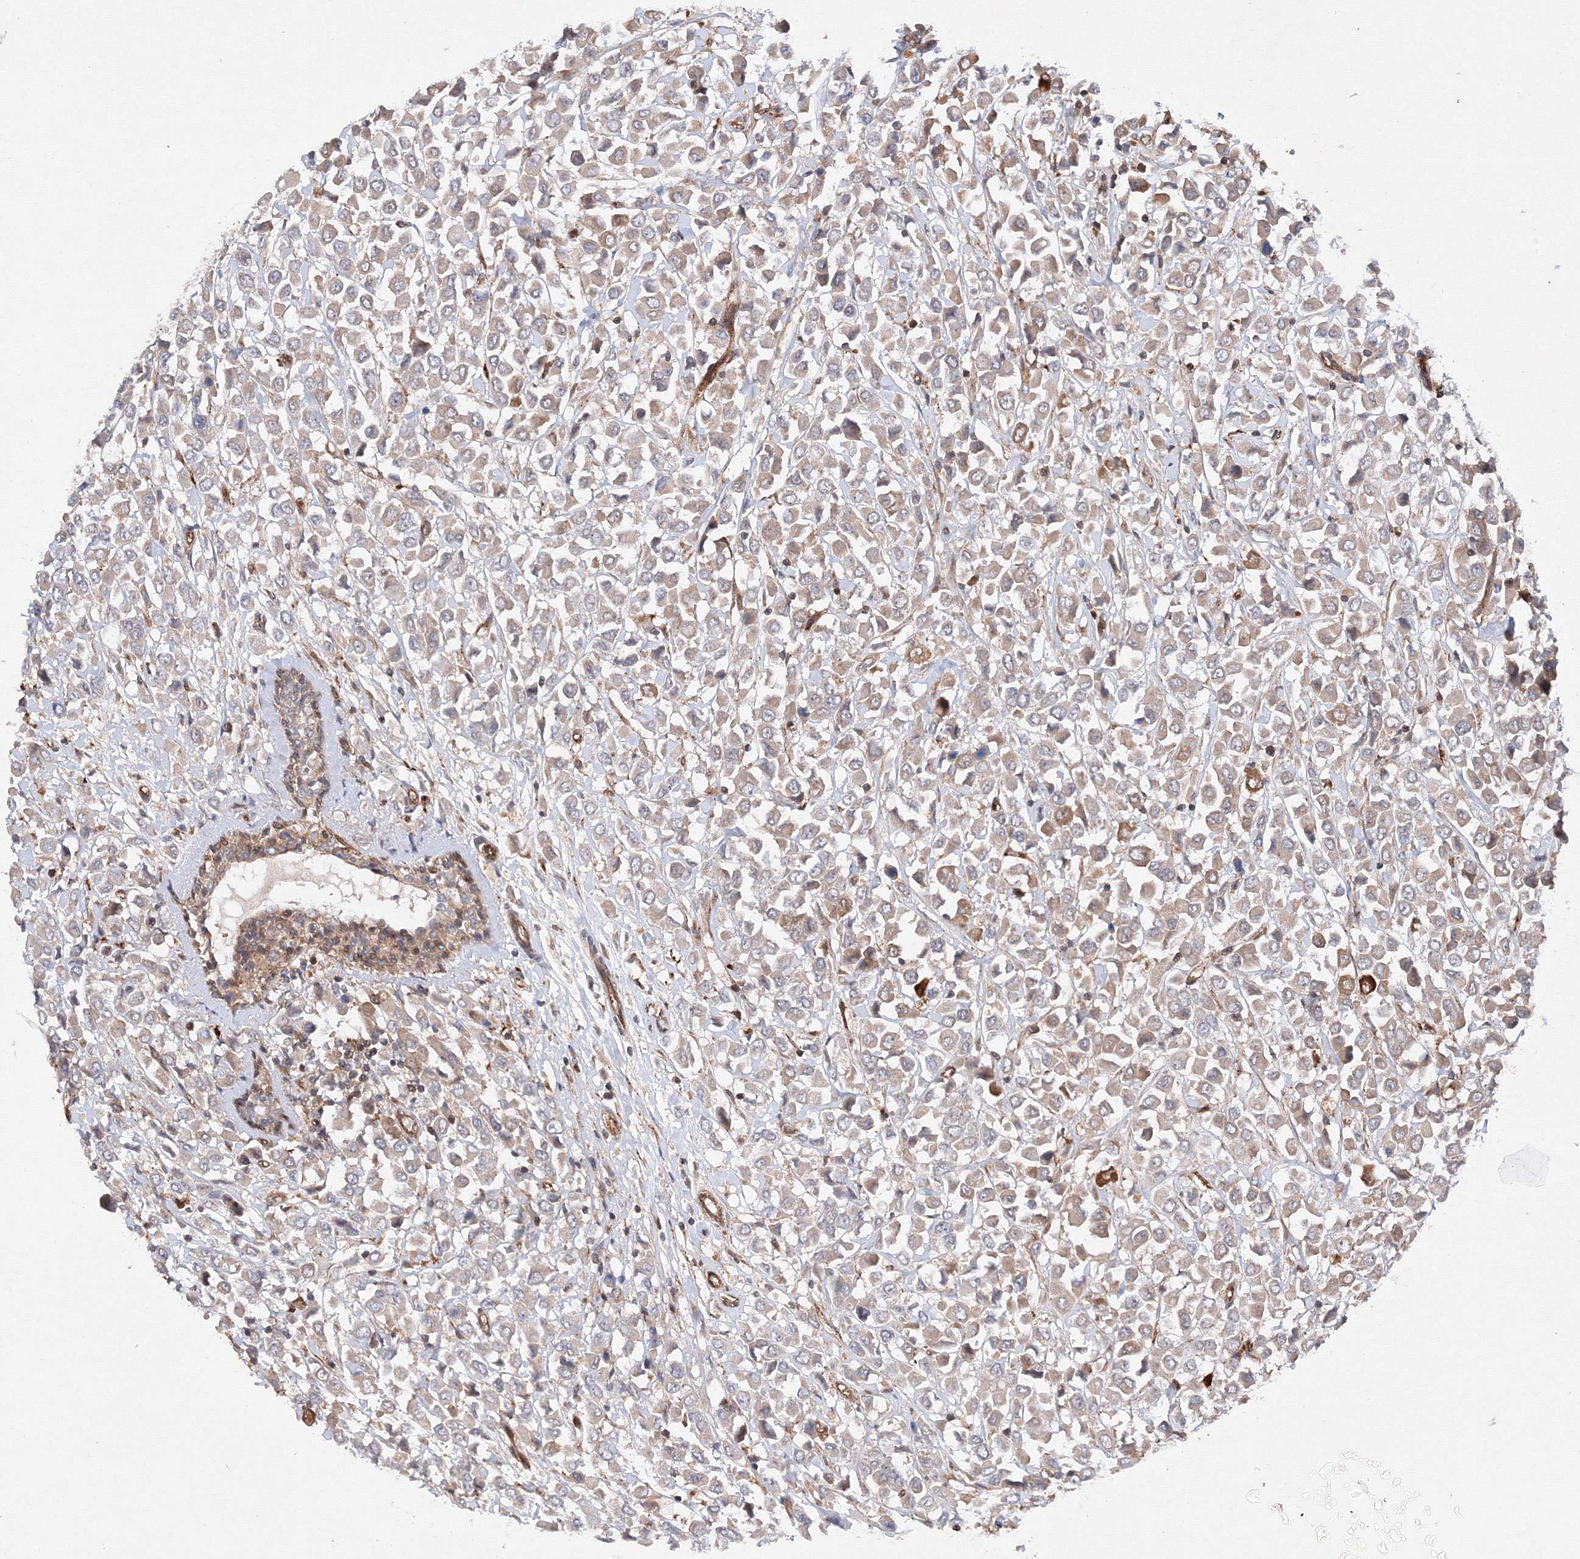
{"staining": {"intensity": "moderate", "quantity": "<25%", "location": "cytoplasmic/membranous"}, "tissue": "breast cancer", "cell_type": "Tumor cells", "image_type": "cancer", "snomed": [{"axis": "morphology", "description": "Duct carcinoma"}, {"axis": "topography", "description": "Breast"}], "caption": "A high-resolution image shows immunohistochemistry staining of breast cancer, which shows moderate cytoplasmic/membranous staining in approximately <25% of tumor cells. (DAB IHC with brightfield microscopy, high magnification).", "gene": "DCTD", "patient": {"sex": "female", "age": 61}}